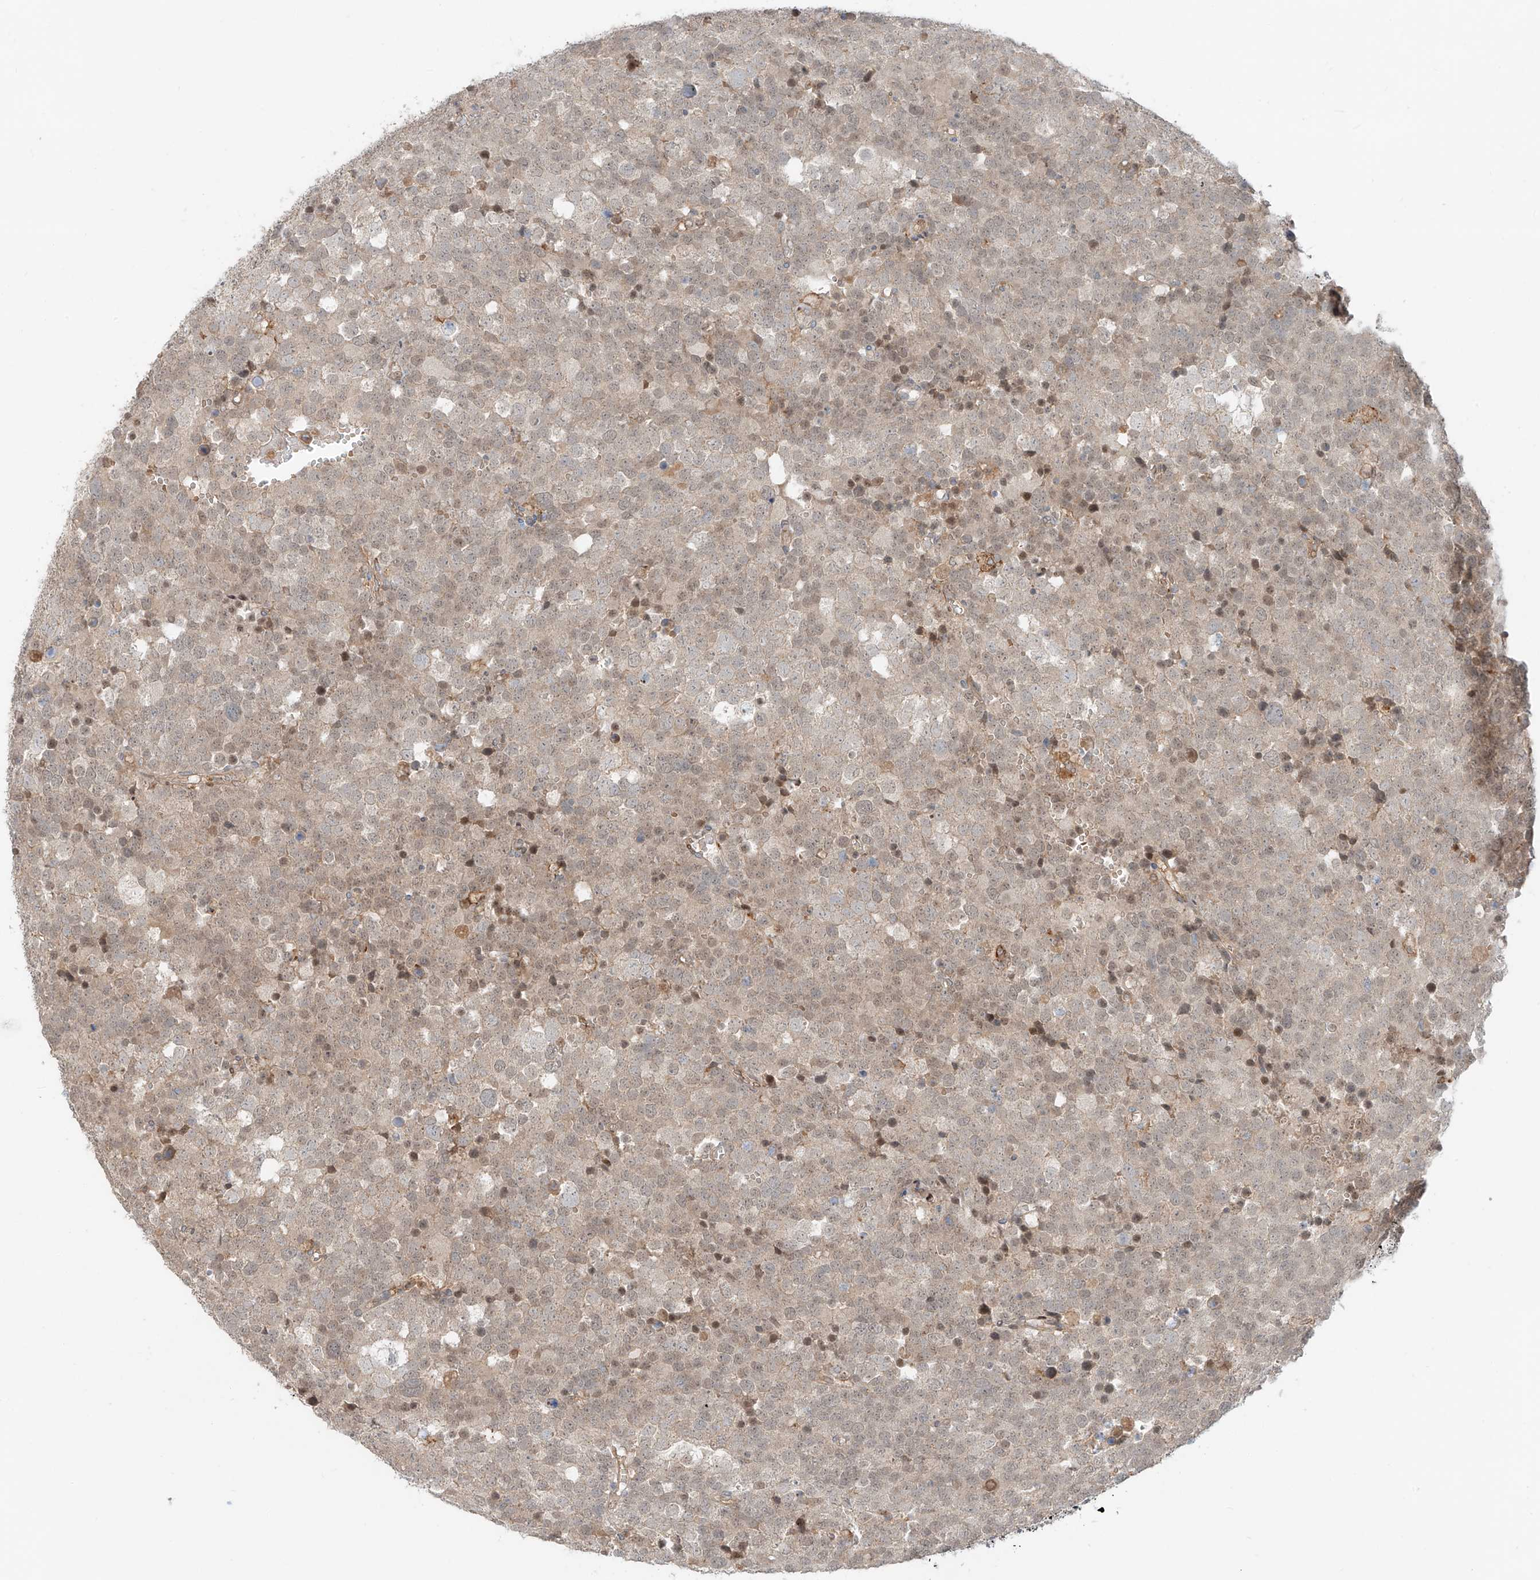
{"staining": {"intensity": "weak", "quantity": "25%-75%", "location": "cytoplasmic/membranous,nuclear"}, "tissue": "testis cancer", "cell_type": "Tumor cells", "image_type": "cancer", "snomed": [{"axis": "morphology", "description": "Seminoma, NOS"}, {"axis": "topography", "description": "Testis"}], "caption": "Tumor cells show low levels of weak cytoplasmic/membranous and nuclear expression in approximately 25%-75% of cells in human testis seminoma. (brown staining indicates protein expression, while blue staining denotes nuclei).", "gene": "CEP162", "patient": {"sex": "male", "age": 71}}